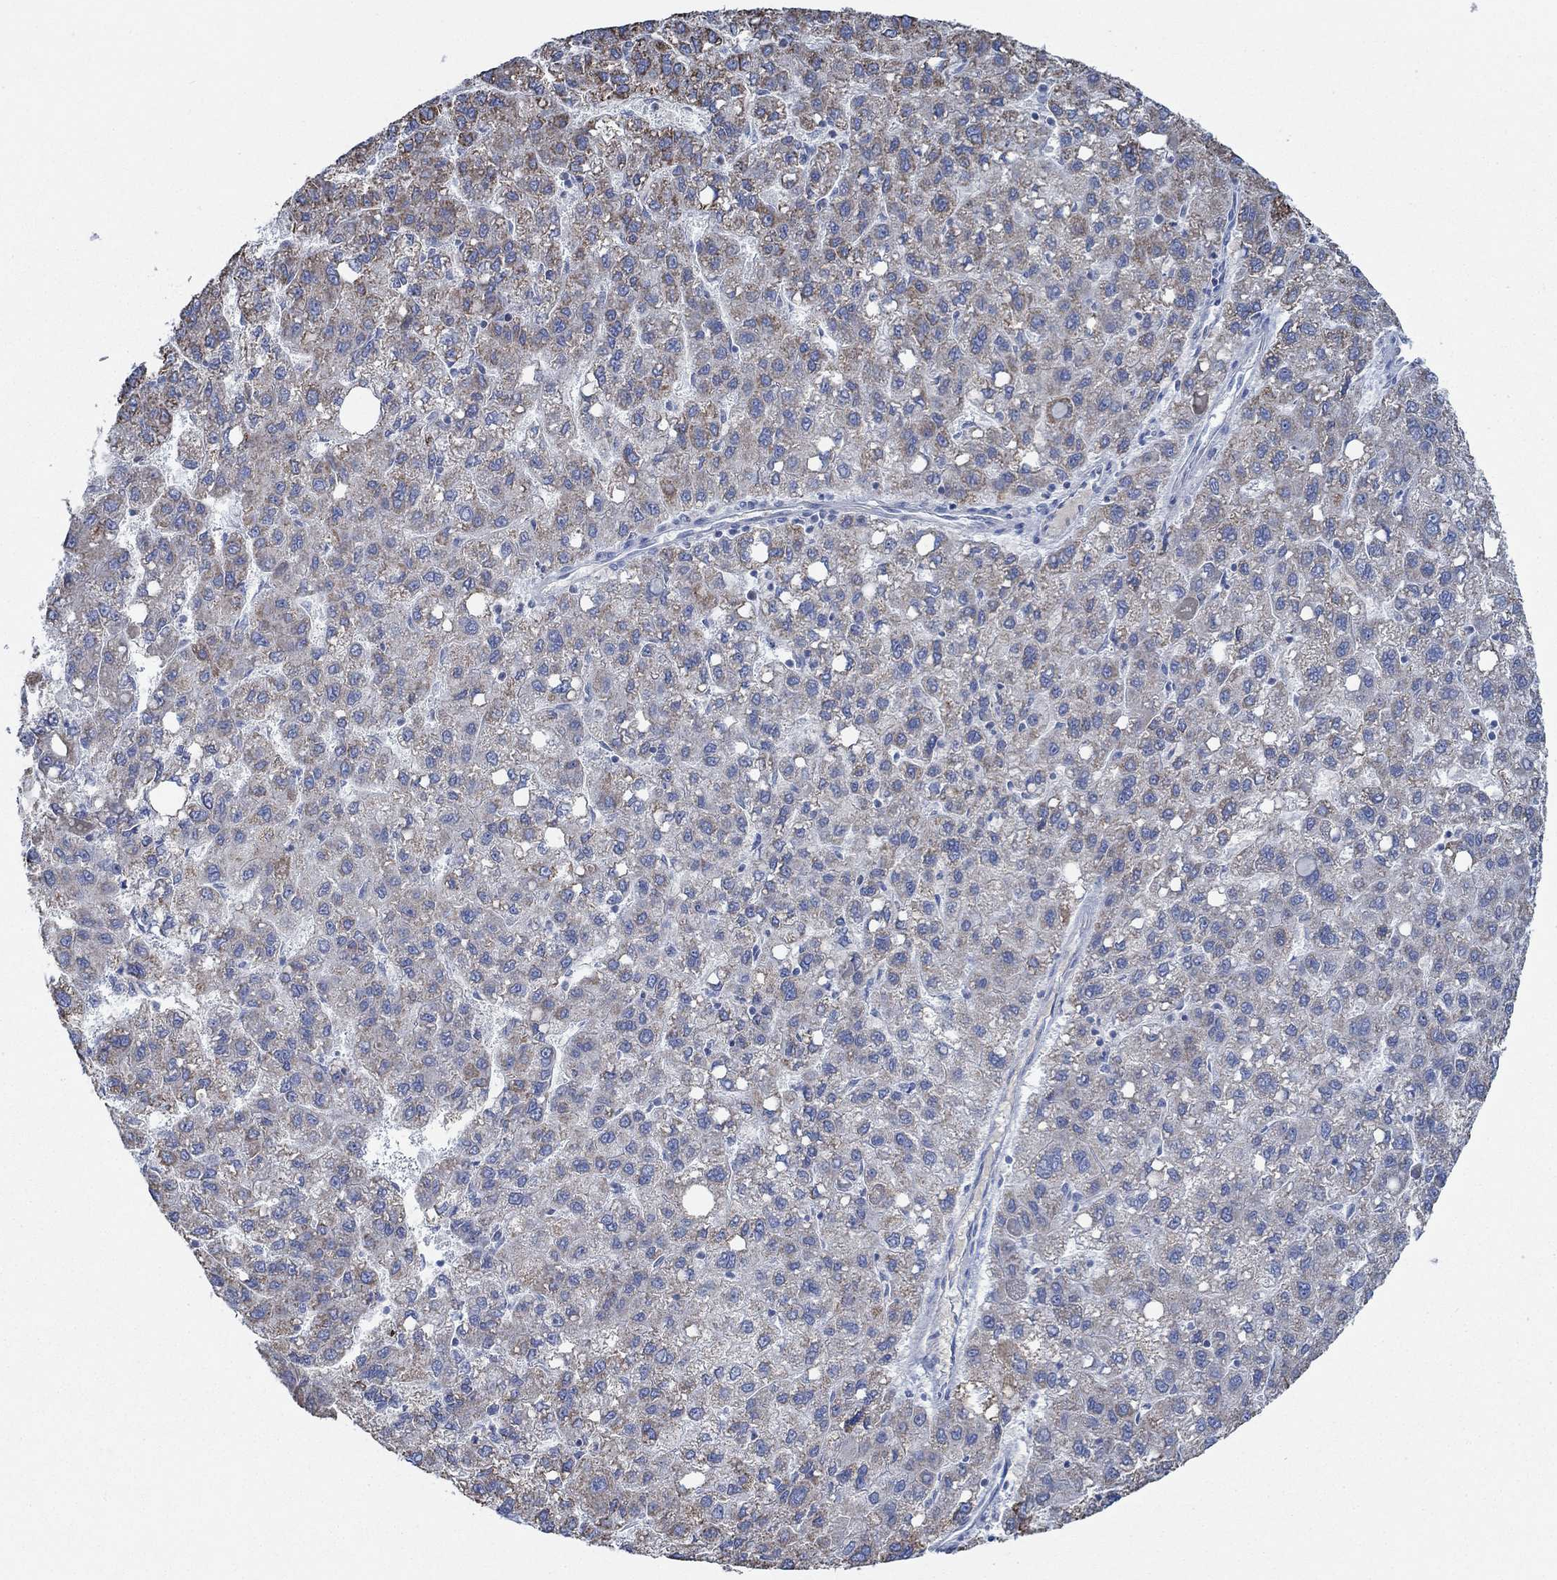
{"staining": {"intensity": "strong", "quantity": "<25%", "location": "cytoplasmic/membranous"}, "tissue": "liver cancer", "cell_type": "Tumor cells", "image_type": "cancer", "snomed": [{"axis": "morphology", "description": "Carcinoma, Hepatocellular, NOS"}, {"axis": "topography", "description": "Liver"}], "caption": "Immunohistochemical staining of human liver cancer reveals strong cytoplasmic/membranous protein staining in approximately <25% of tumor cells.", "gene": "GLOD5", "patient": {"sex": "female", "age": 82}}